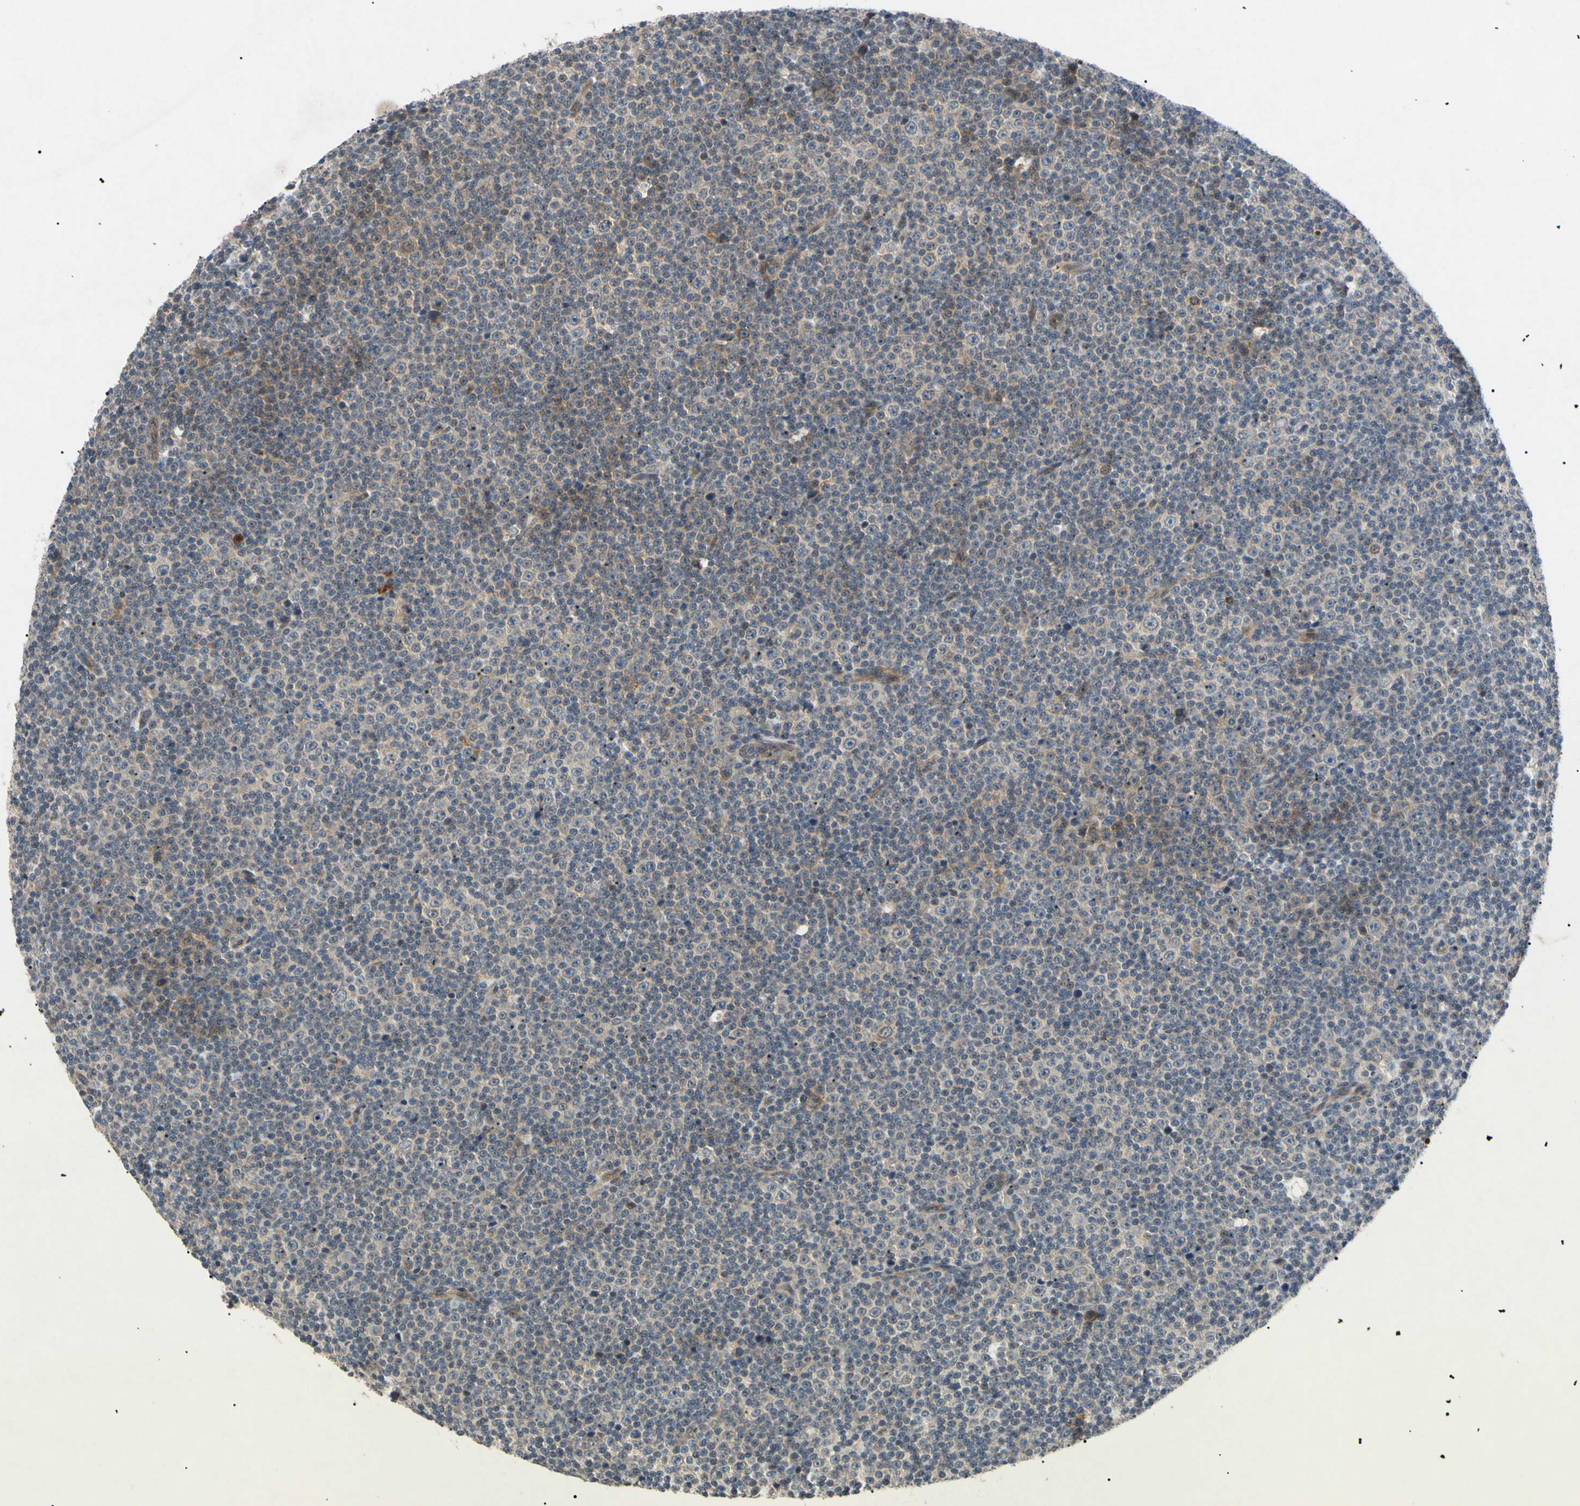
{"staining": {"intensity": "moderate", "quantity": "25%-75%", "location": "cytoplasmic/membranous"}, "tissue": "lymphoma", "cell_type": "Tumor cells", "image_type": "cancer", "snomed": [{"axis": "morphology", "description": "Malignant lymphoma, non-Hodgkin's type, Low grade"}, {"axis": "topography", "description": "Lymph node"}], "caption": "The immunohistochemical stain labels moderate cytoplasmic/membranous staining in tumor cells of lymphoma tissue.", "gene": "TUBB4A", "patient": {"sex": "female", "age": 67}}